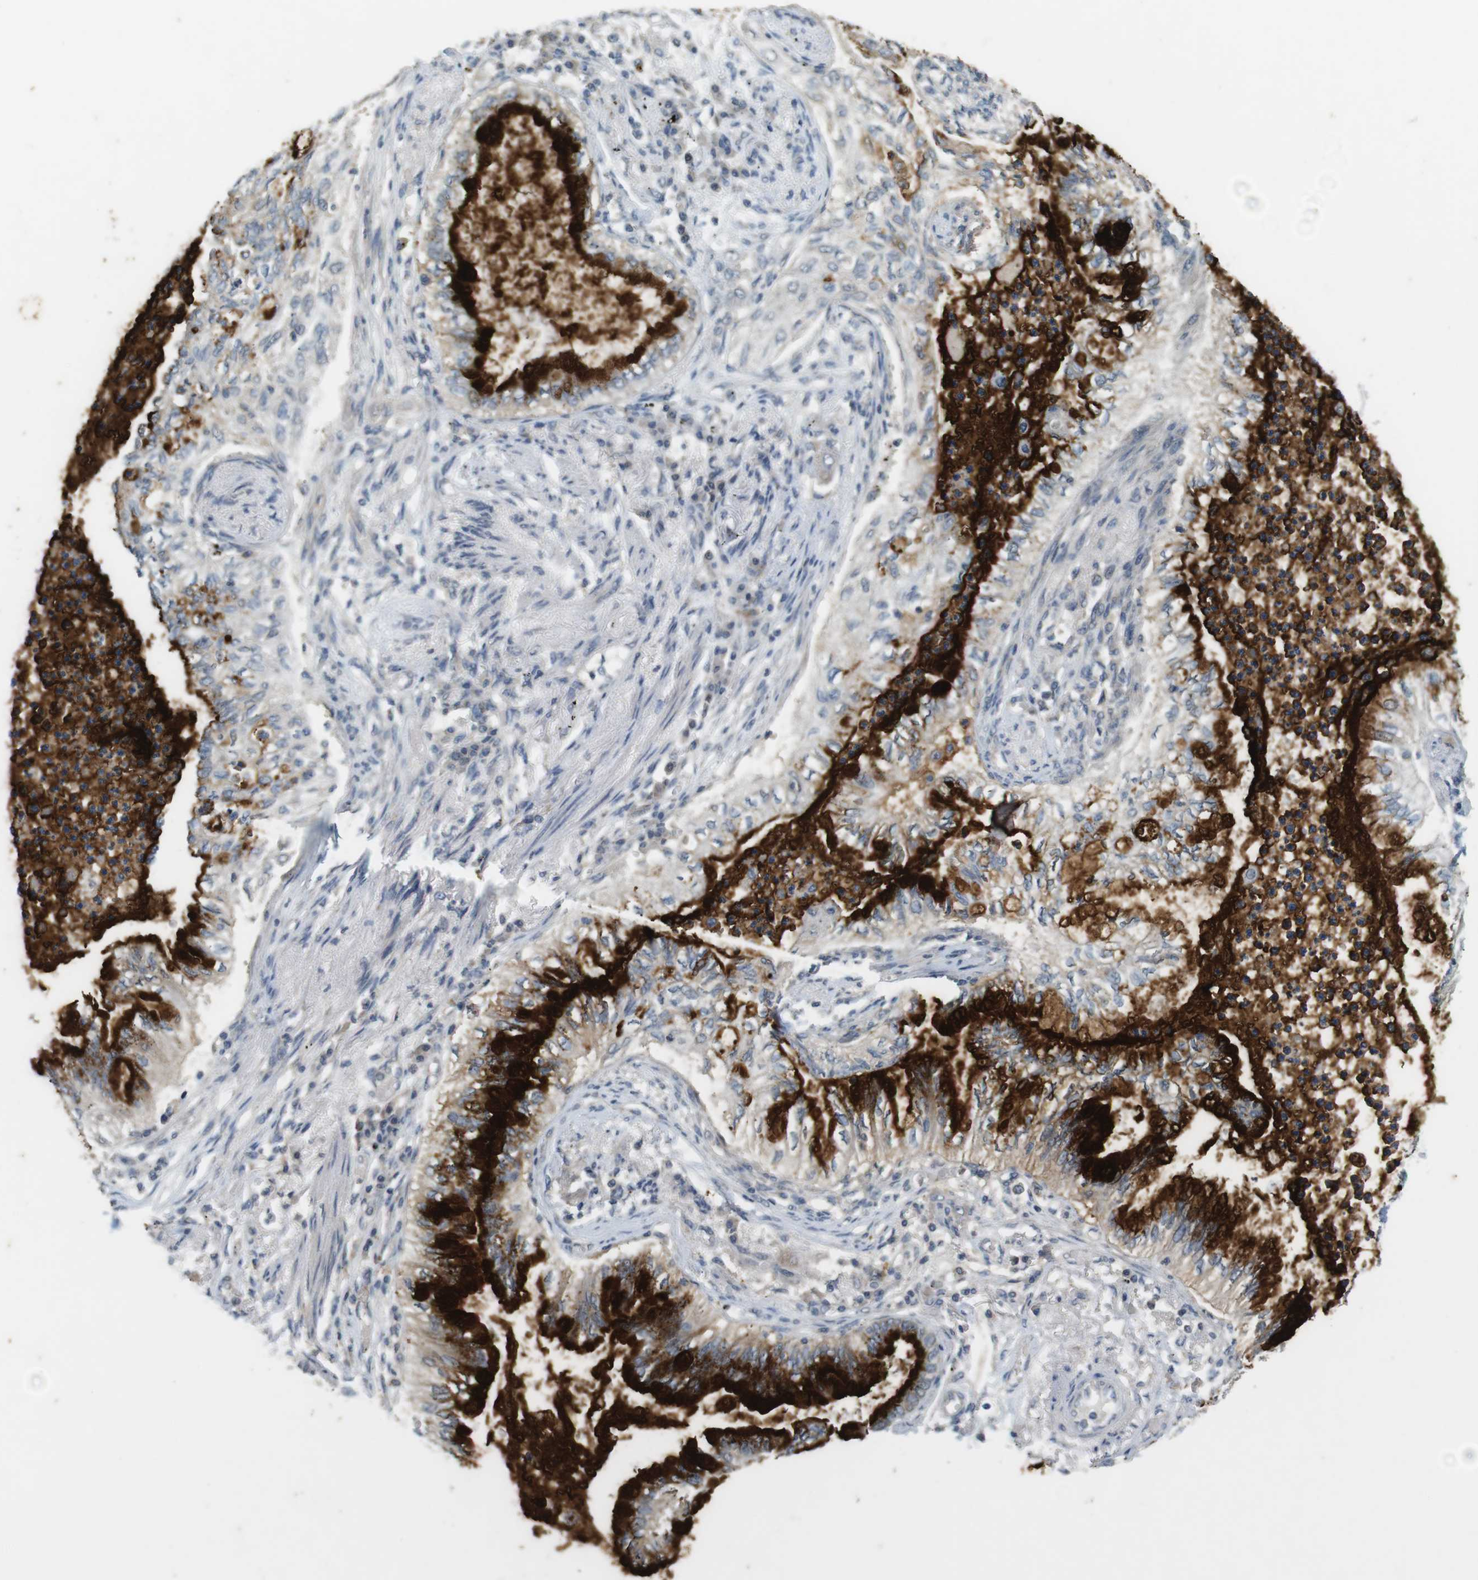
{"staining": {"intensity": "strong", "quantity": ">75%", "location": "cytoplasmic/membranous"}, "tissue": "lung cancer", "cell_type": "Tumor cells", "image_type": "cancer", "snomed": [{"axis": "morphology", "description": "Normal tissue, NOS"}, {"axis": "morphology", "description": "Adenocarcinoma, NOS"}, {"axis": "topography", "description": "Bronchus"}, {"axis": "topography", "description": "Lung"}], "caption": "Protein analysis of lung cancer tissue reveals strong cytoplasmic/membranous positivity in about >75% of tumor cells.", "gene": "MUC5B", "patient": {"sex": "female", "age": 70}}